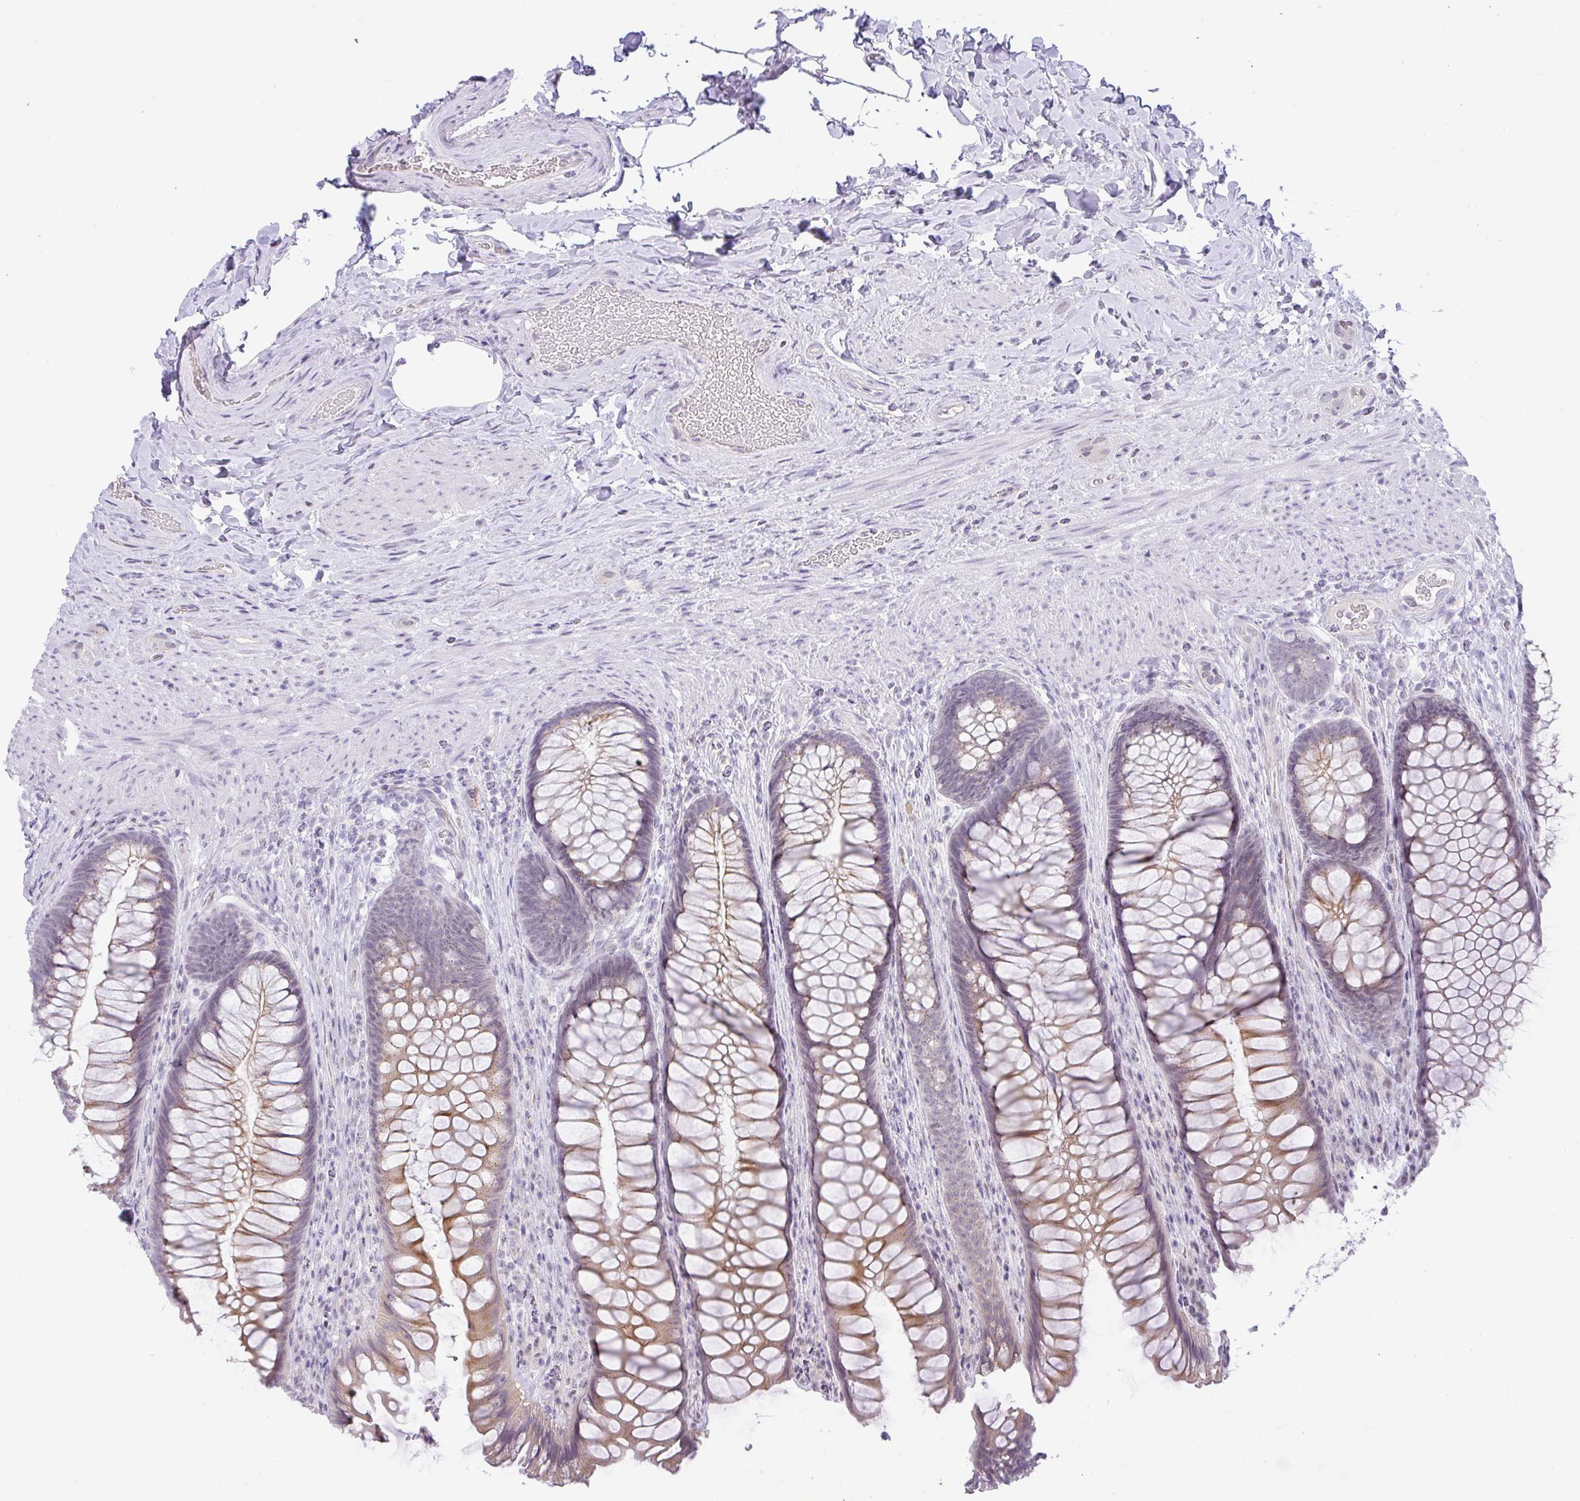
{"staining": {"intensity": "moderate", "quantity": ">75%", "location": "cytoplasmic/membranous"}, "tissue": "rectum", "cell_type": "Glandular cells", "image_type": "normal", "snomed": [{"axis": "morphology", "description": "Normal tissue, NOS"}, {"axis": "topography", "description": "Rectum"}], "caption": "Glandular cells demonstrate medium levels of moderate cytoplasmic/membranous expression in about >75% of cells in unremarkable human rectum. The staining is performed using DAB (3,3'-diaminobenzidine) brown chromogen to label protein expression. The nuclei are counter-stained blue using hematoxylin.", "gene": "FAM177A1", "patient": {"sex": "male", "age": 53}}